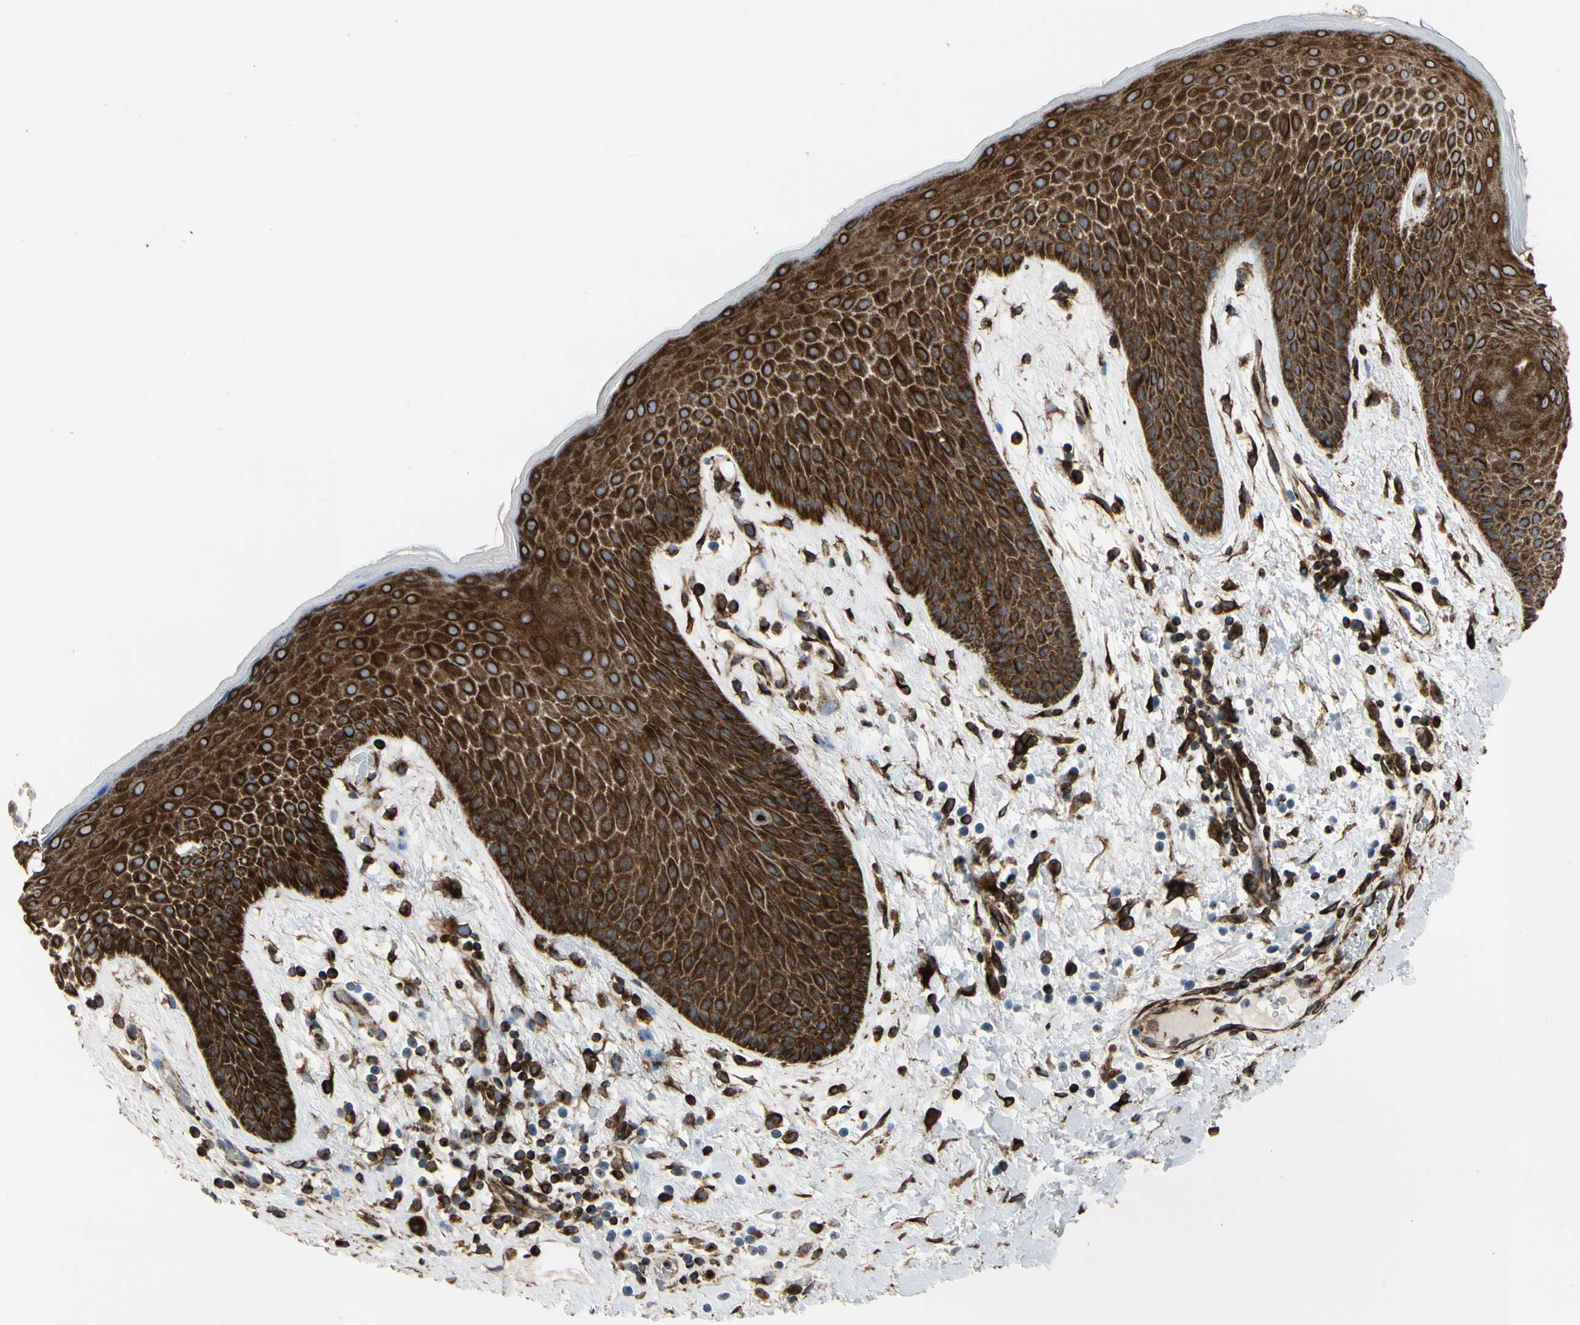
{"staining": {"intensity": "strong", "quantity": ">75%", "location": "cytoplasmic/membranous"}, "tissue": "skin", "cell_type": "Epidermal cells", "image_type": "normal", "snomed": [{"axis": "morphology", "description": "Normal tissue, NOS"}, {"axis": "topography", "description": "Anal"}], "caption": "Immunohistochemical staining of normal skin displays high levels of strong cytoplasmic/membranous expression in approximately >75% of epidermal cells. (Brightfield microscopy of DAB IHC at high magnification).", "gene": "TUBA1A", "patient": {"sex": "male", "age": 74}}